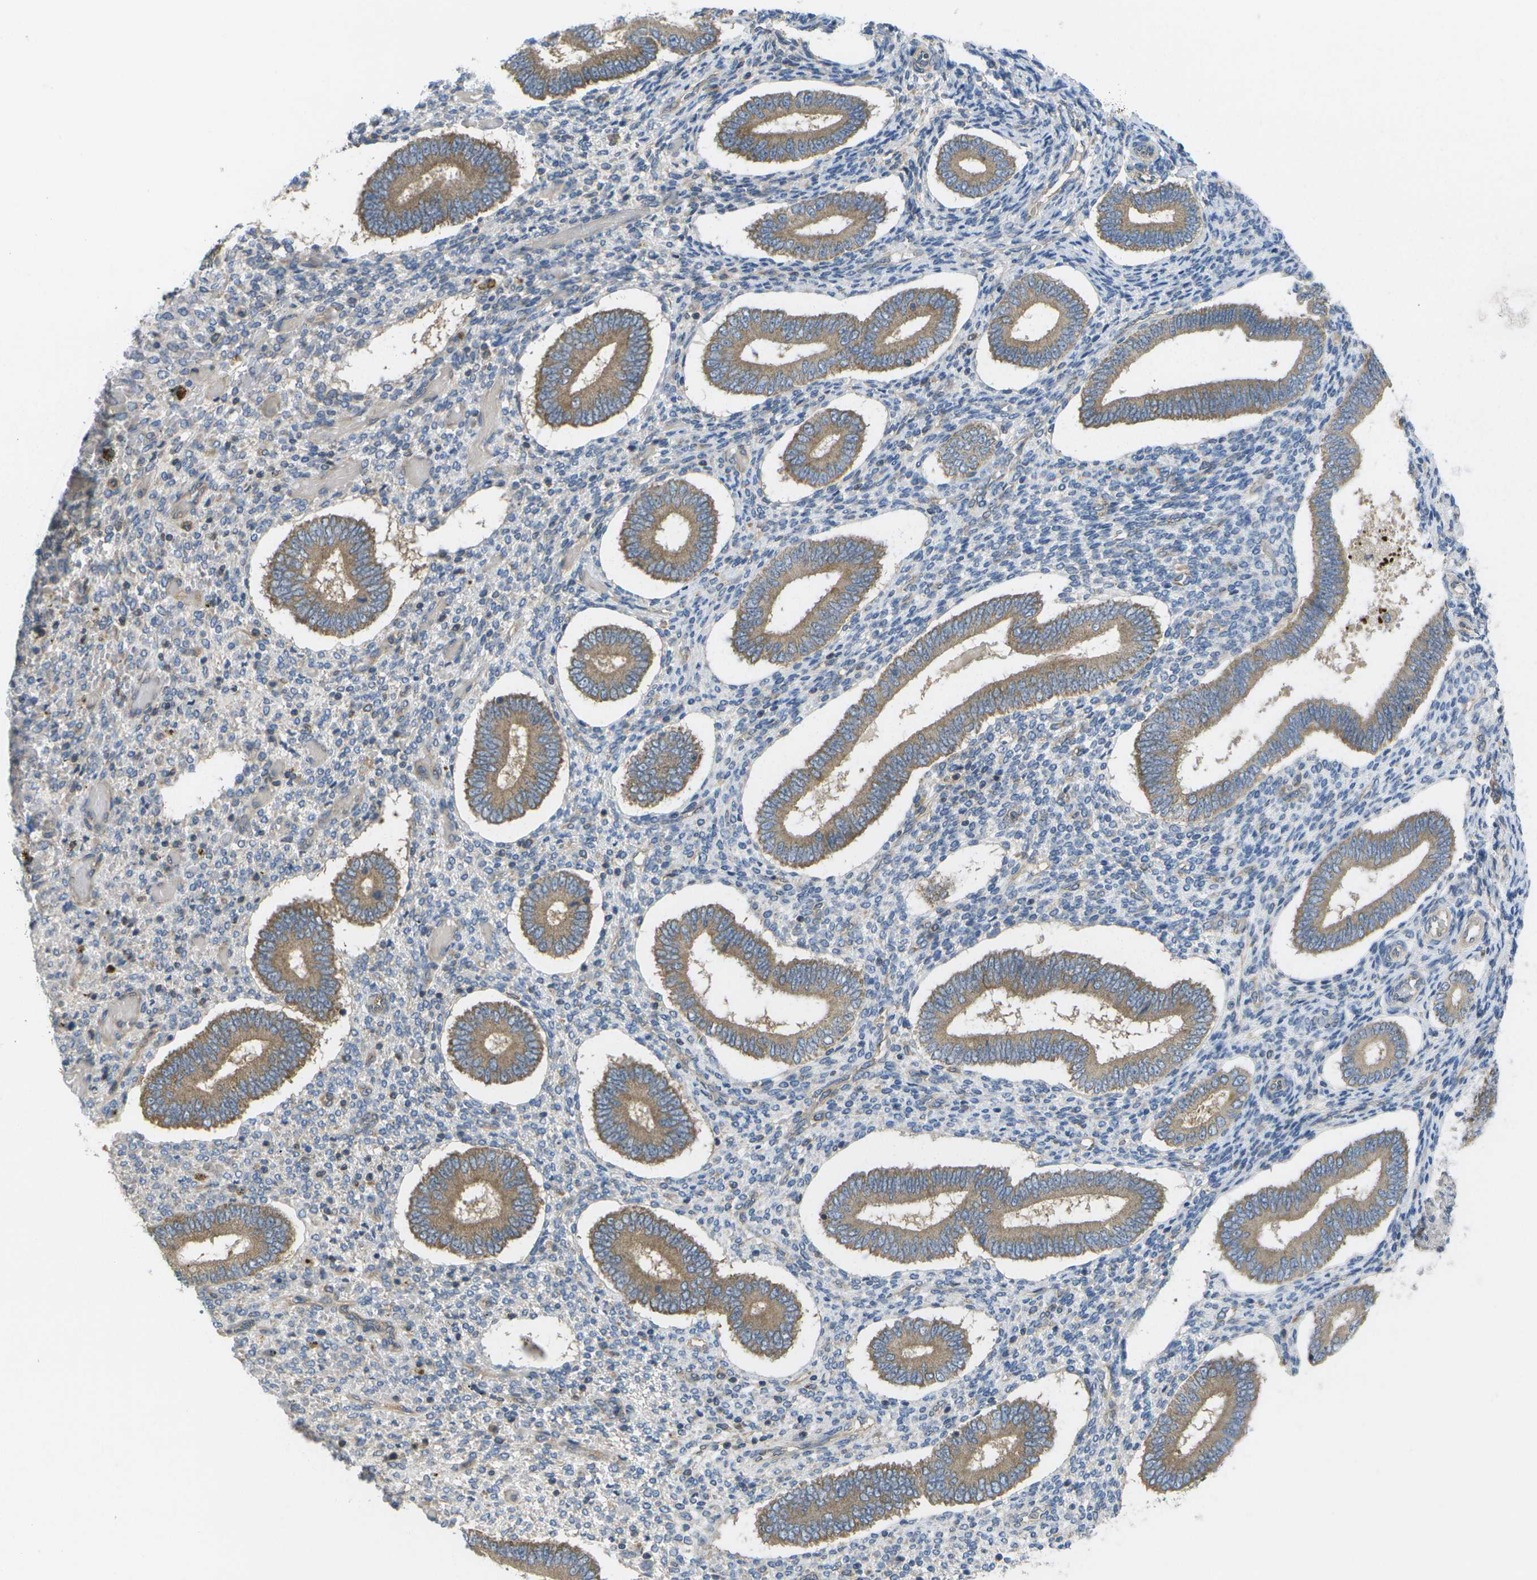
{"staining": {"intensity": "negative", "quantity": "none", "location": "none"}, "tissue": "endometrium", "cell_type": "Cells in endometrial stroma", "image_type": "normal", "snomed": [{"axis": "morphology", "description": "Normal tissue, NOS"}, {"axis": "topography", "description": "Endometrium"}], "caption": "An immunohistochemistry image of unremarkable endometrium is shown. There is no staining in cells in endometrial stroma of endometrium. (Stains: DAB immunohistochemistry with hematoxylin counter stain, Microscopy: brightfield microscopy at high magnification).", "gene": "DPM3", "patient": {"sex": "female", "age": 42}}